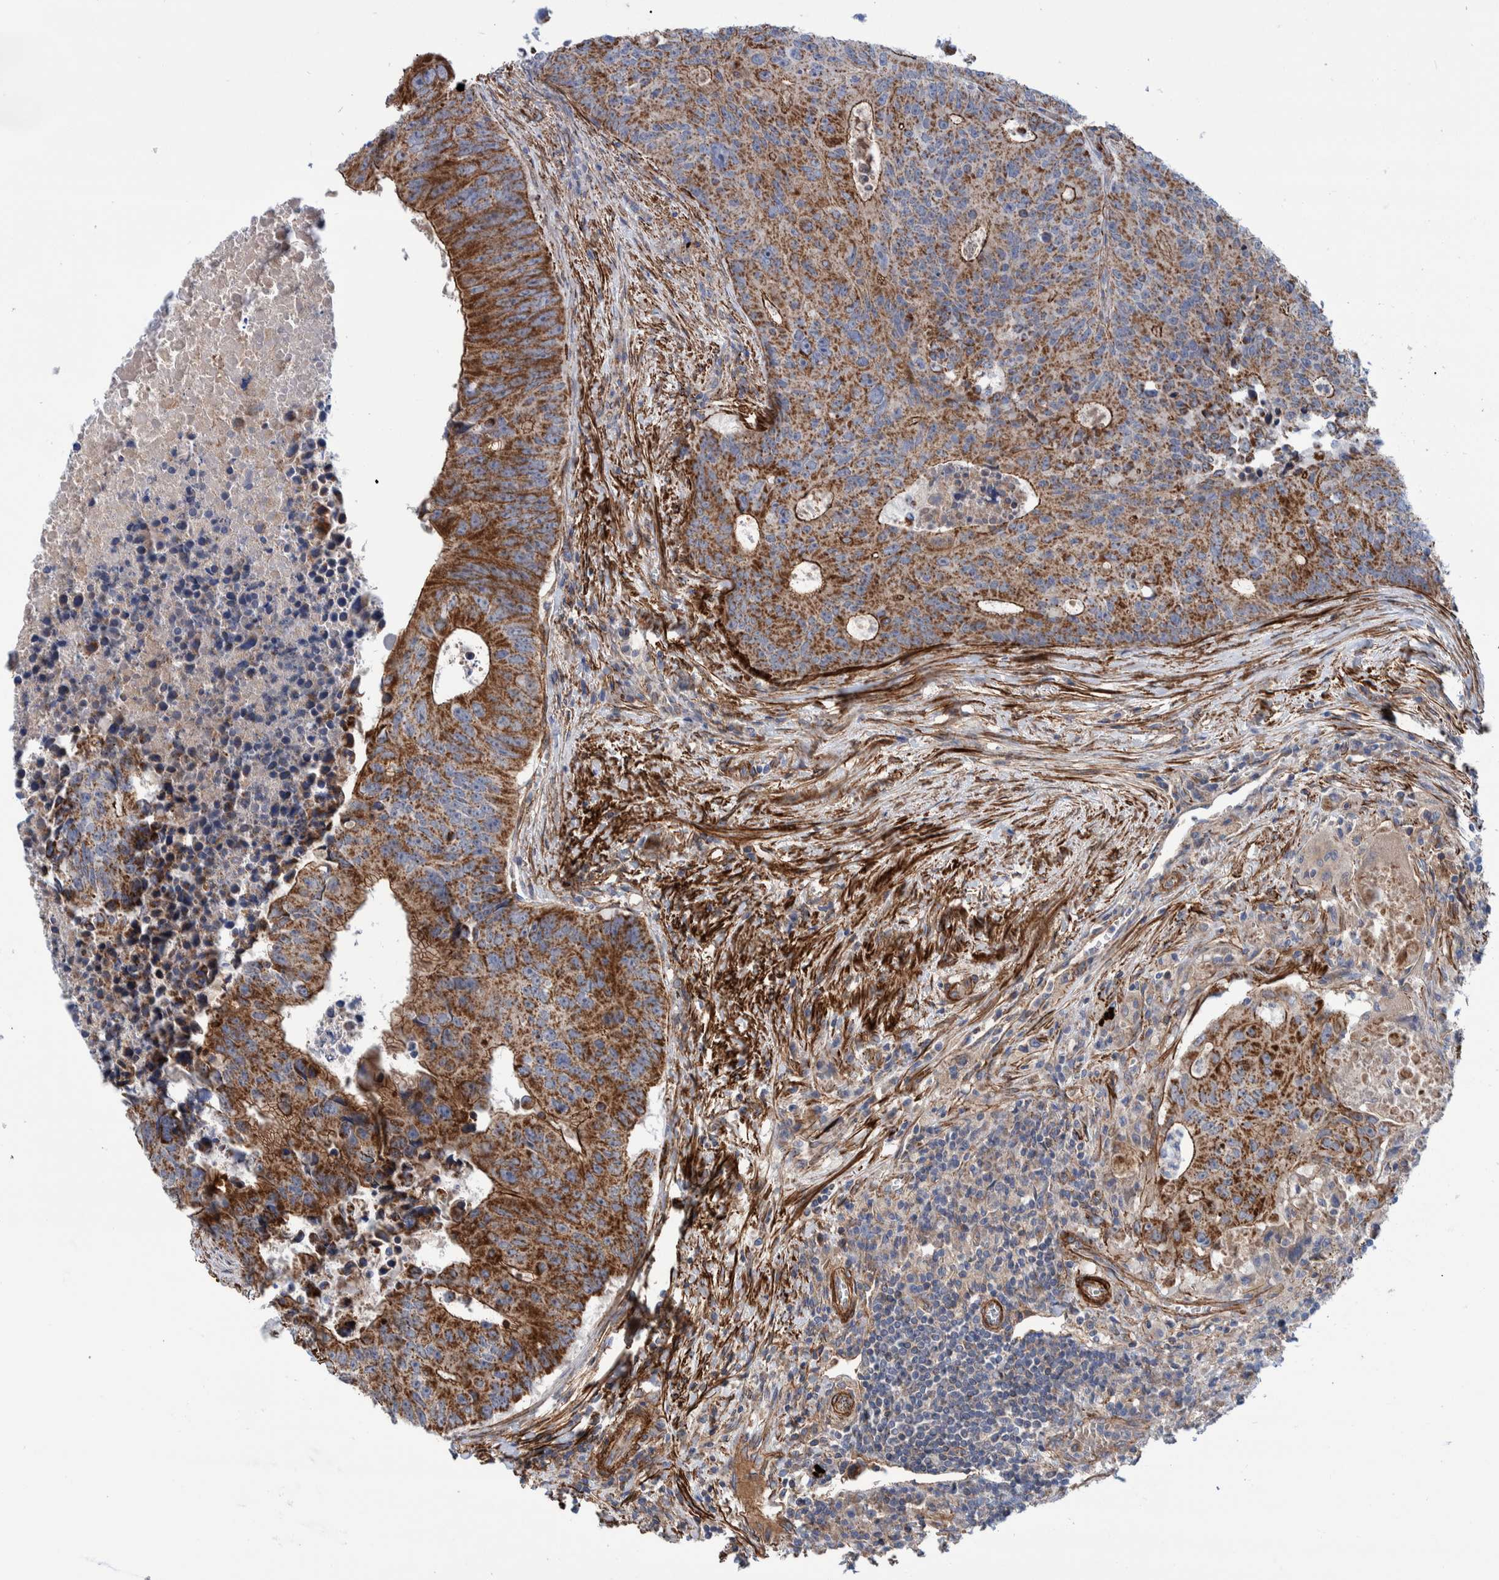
{"staining": {"intensity": "strong", "quantity": "25%-75%", "location": "cytoplasmic/membranous"}, "tissue": "colorectal cancer", "cell_type": "Tumor cells", "image_type": "cancer", "snomed": [{"axis": "morphology", "description": "Adenocarcinoma, NOS"}, {"axis": "topography", "description": "Colon"}], "caption": "The histopathology image reveals a brown stain indicating the presence of a protein in the cytoplasmic/membranous of tumor cells in adenocarcinoma (colorectal). The staining was performed using DAB (3,3'-diaminobenzidine) to visualize the protein expression in brown, while the nuclei were stained in blue with hematoxylin (Magnification: 20x).", "gene": "SLC25A10", "patient": {"sex": "male", "age": 87}}